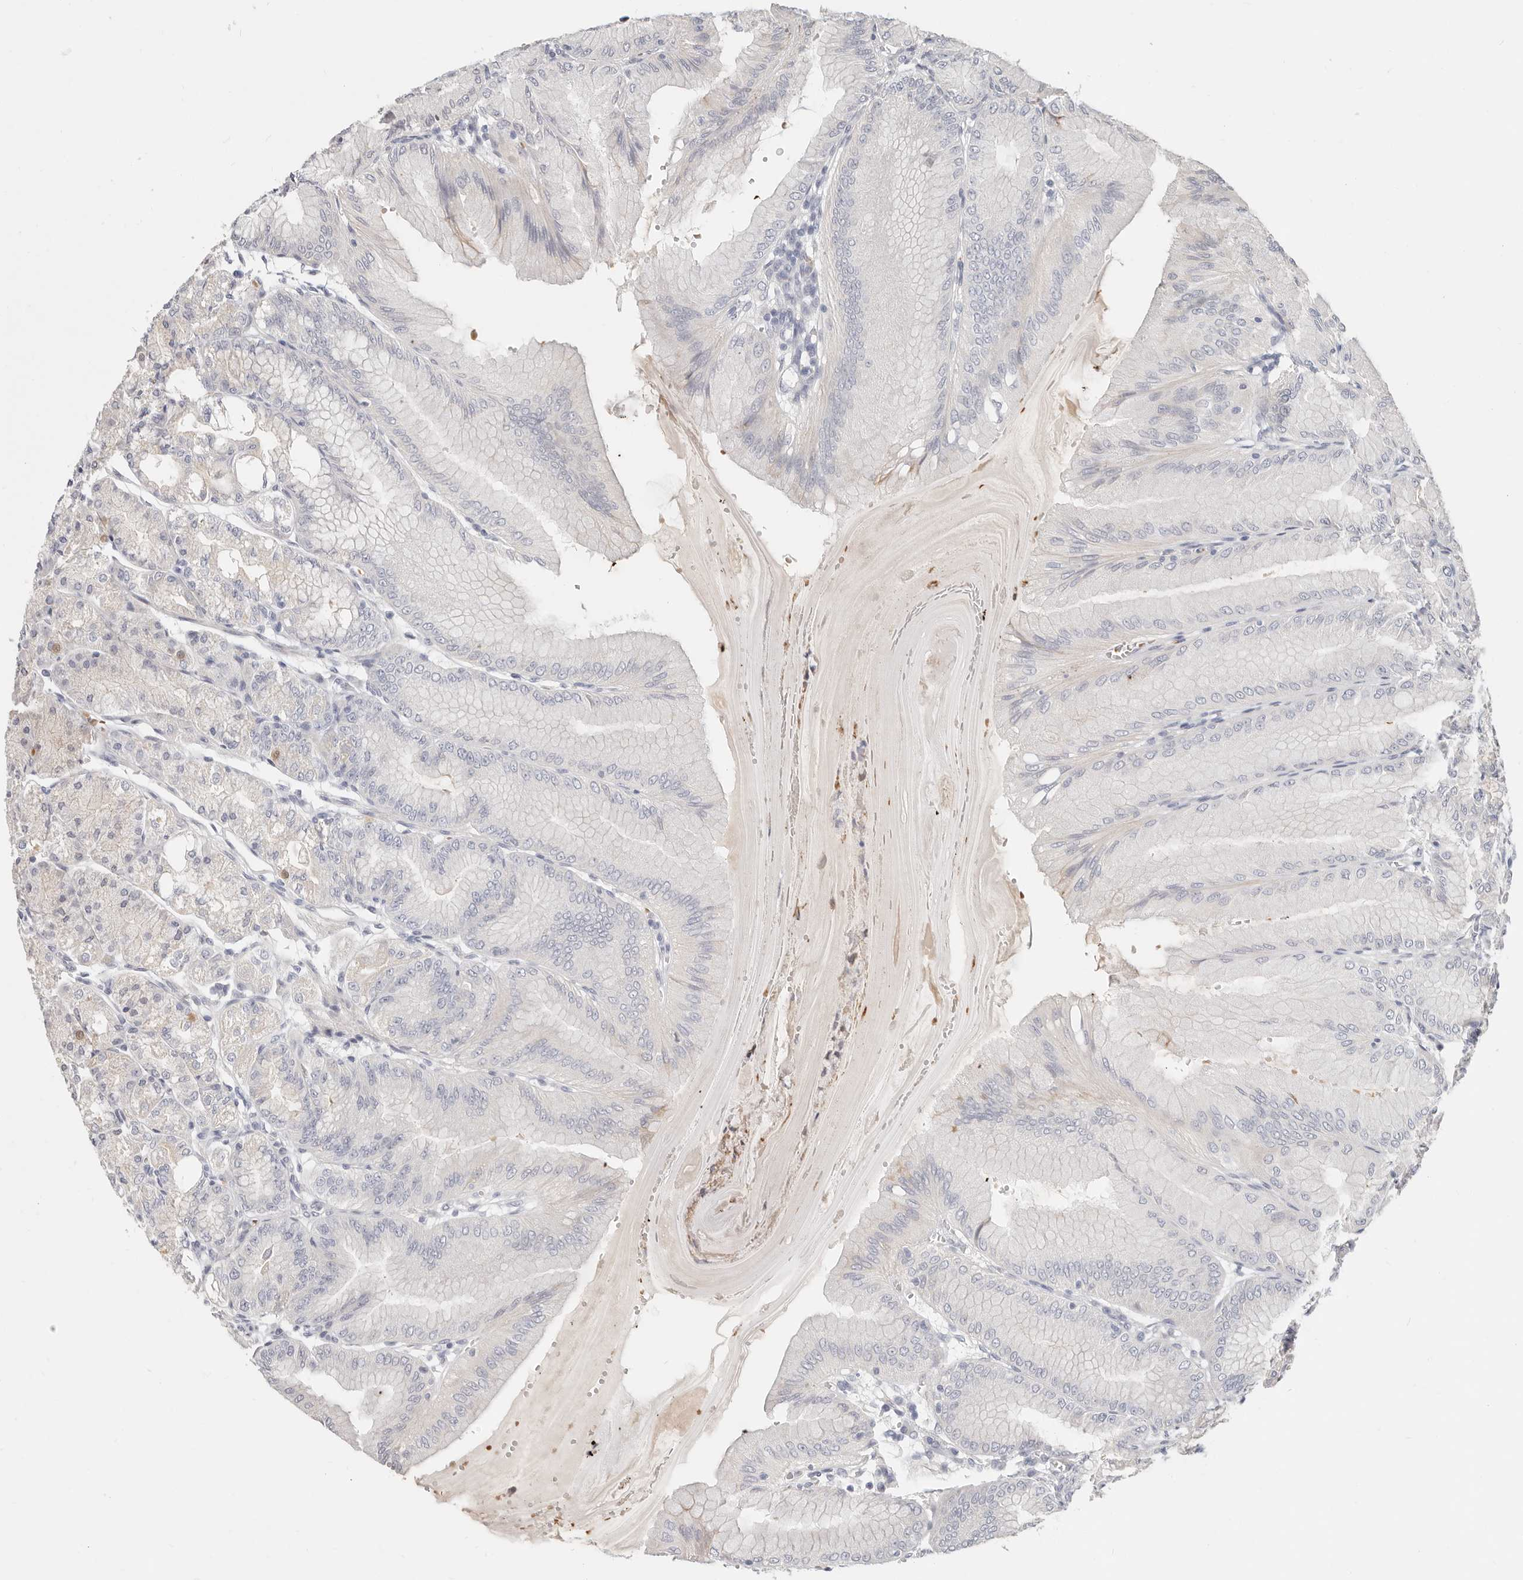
{"staining": {"intensity": "moderate", "quantity": "<25%", "location": "nuclear"}, "tissue": "stomach", "cell_type": "Glandular cells", "image_type": "normal", "snomed": [{"axis": "morphology", "description": "Normal tissue, NOS"}, {"axis": "topography", "description": "Stomach, lower"}], "caption": "This micrograph displays immunohistochemistry staining of unremarkable stomach, with low moderate nuclear staining in approximately <25% of glandular cells.", "gene": "TMEM63B", "patient": {"sex": "male", "age": 71}}